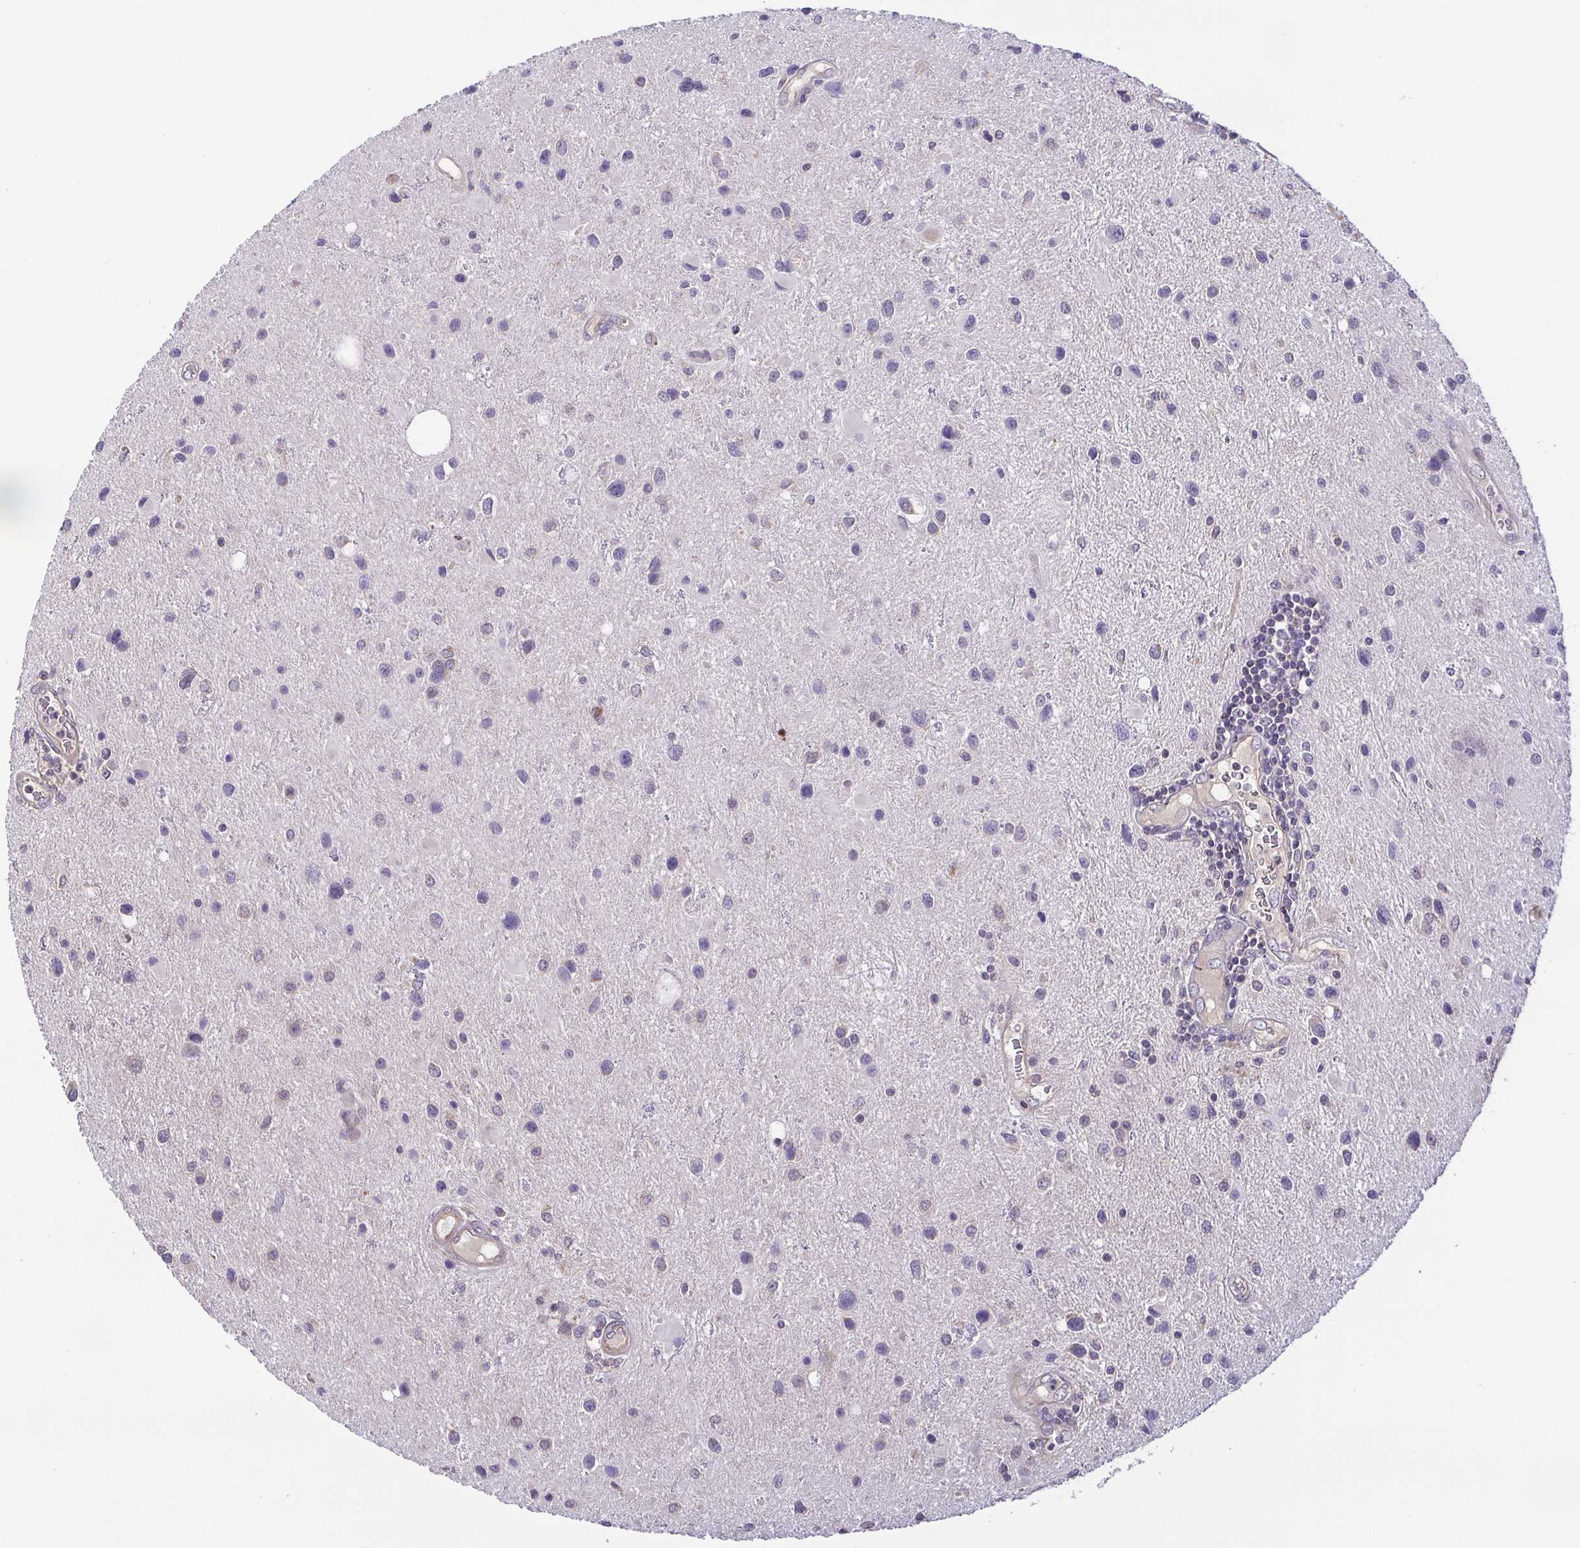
{"staining": {"intensity": "negative", "quantity": "none", "location": "none"}, "tissue": "glioma", "cell_type": "Tumor cells", "image_type": "cancer", "snomed": [{"axis": "morphology", "description": "Glioma, malignant, Low grade"}, {"axis": "topography", "description": "Brain"}], "caption": "Immunohistochemical staining of human malignant low-grade glioma displays no significant staining in tumor cells.", "gene": "OSBPL7", "patient": {"sex": "female", "age": 32}}